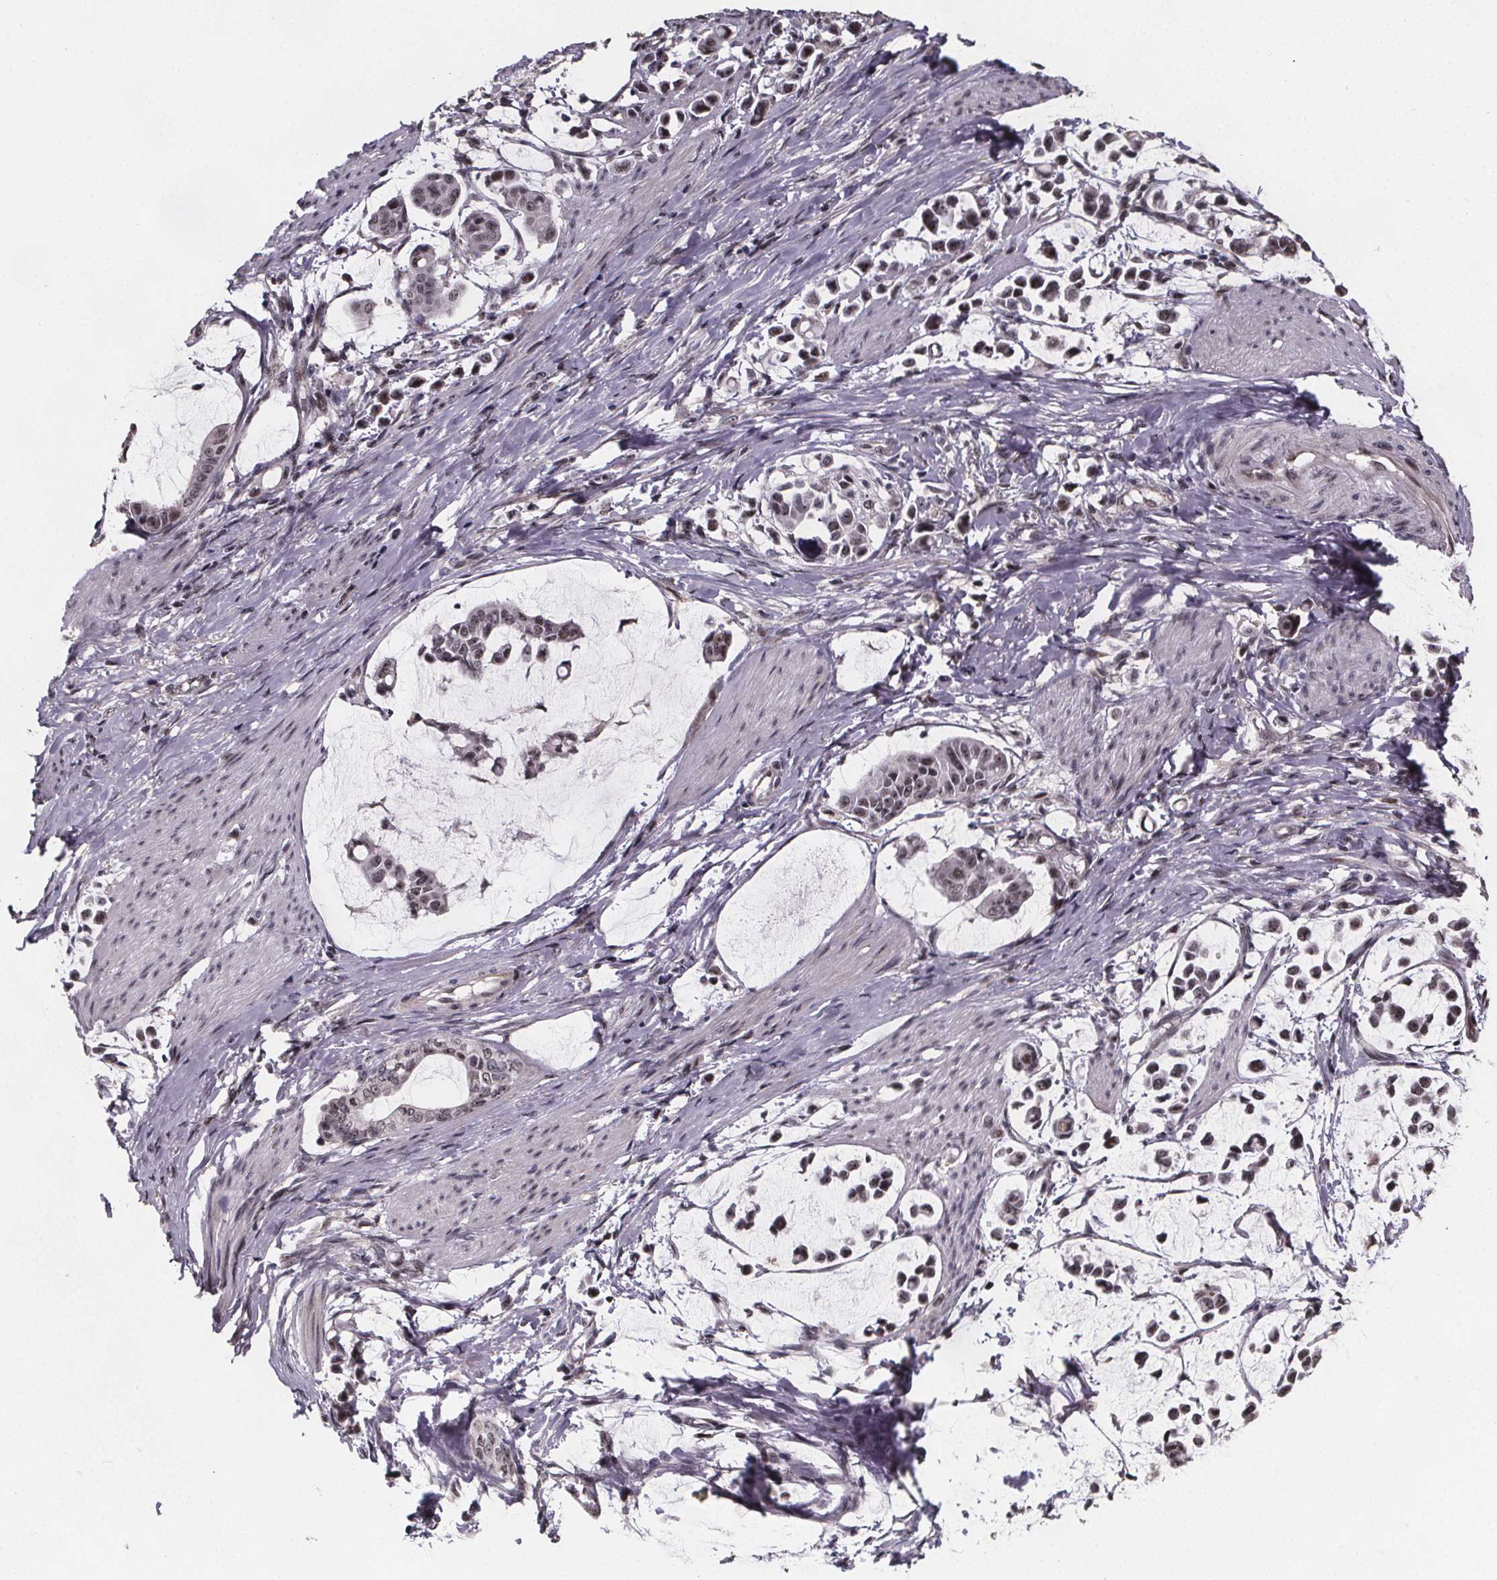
{"staining": {"intensity": "weak", "quantity": ">75%", "location": "nuclear"}, "tissue": "stomach cancer", "cell_type": "Tumor cells", "image_type": "cancer", "snomed": [{"axis": "morphology", "description": "Adenocarcinoma, NOS"}, {"axis": "topography", "description": "Stomach"}], "caption": "Weak nuclear protein expression is present in about >75% of tumor cells in stomach cancer (adenocarcinoma).", "gene": "U2SURP", "patient": {"sex": "male", "age": 82}}